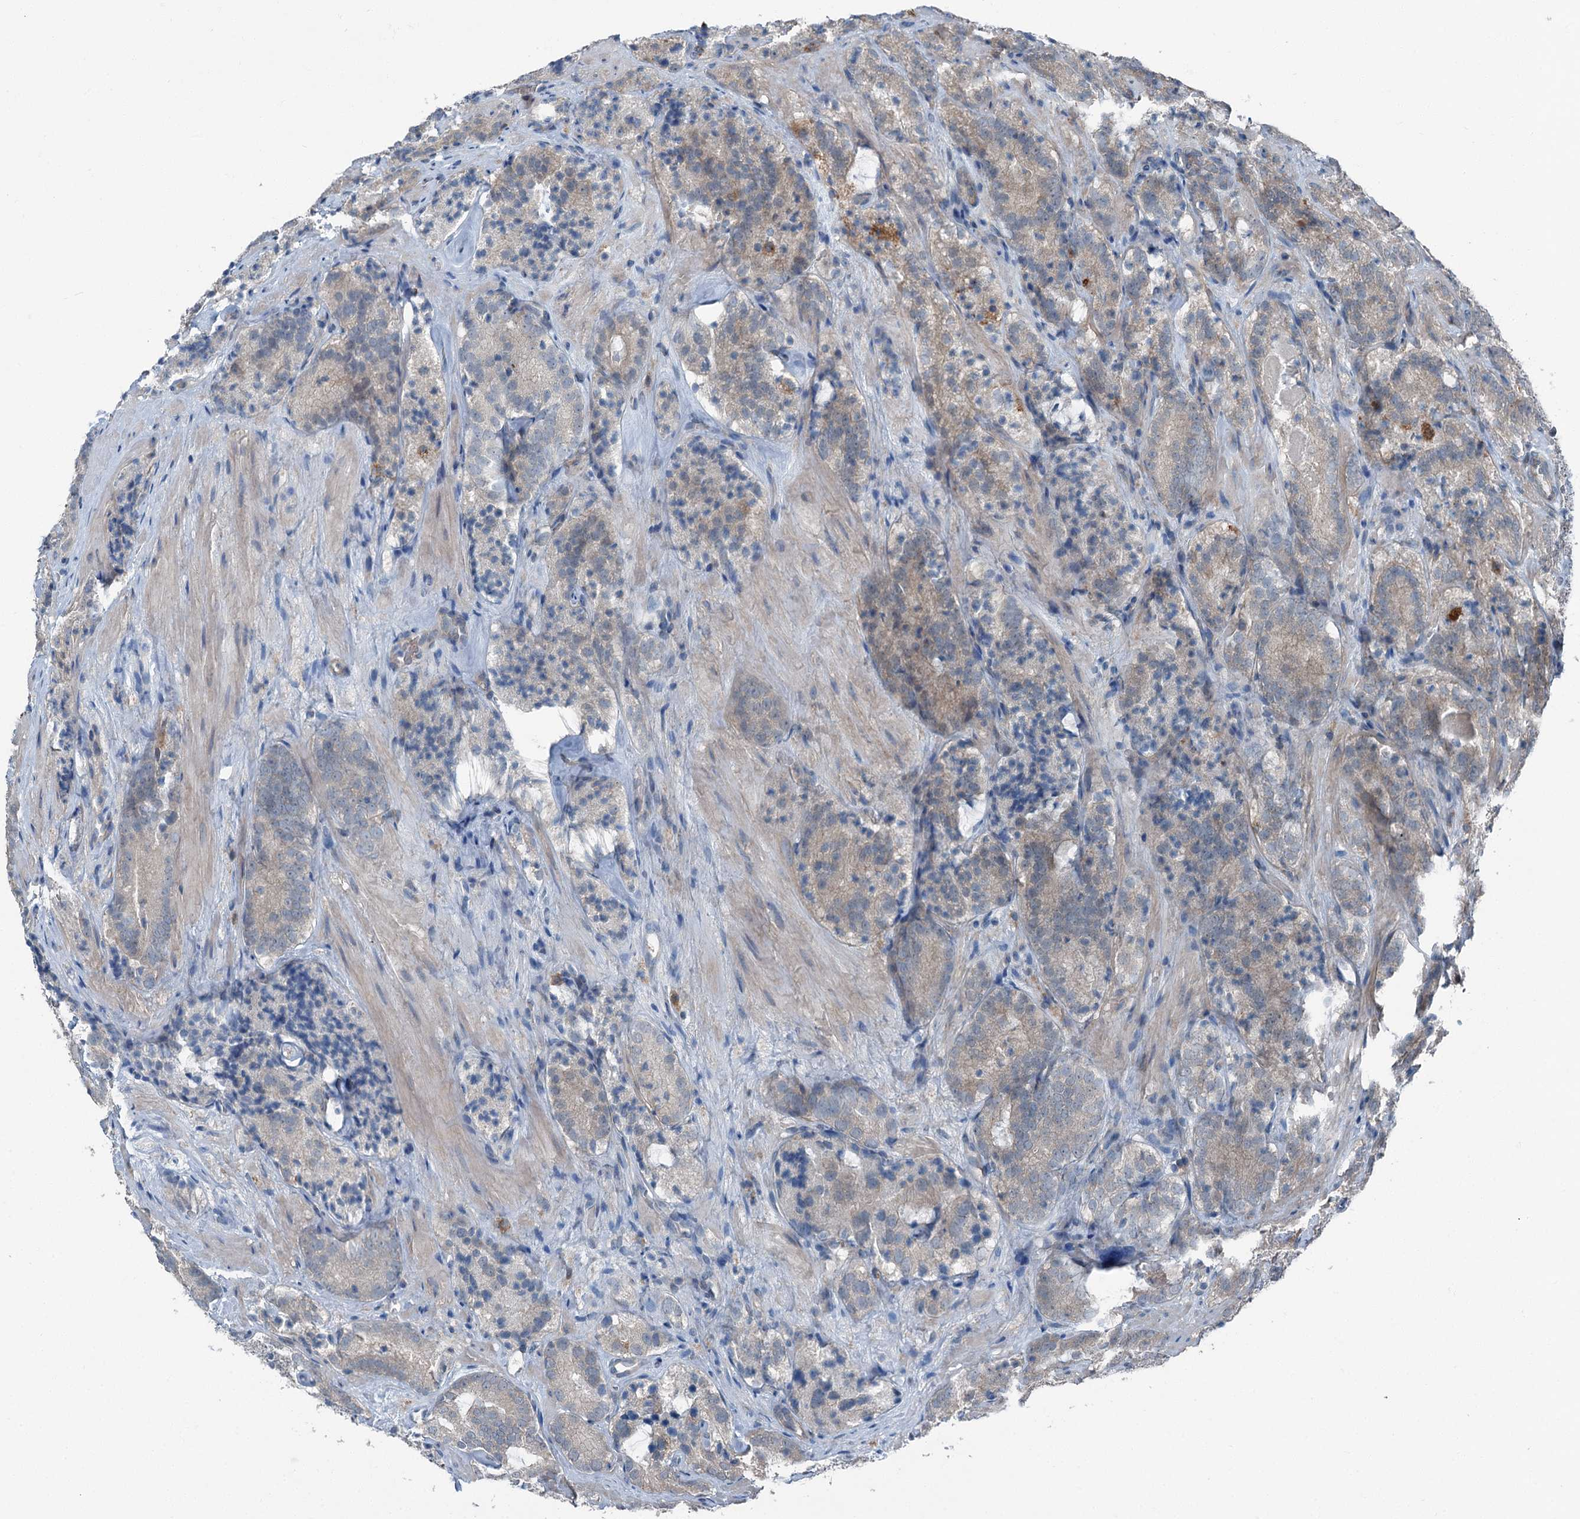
{"staining": {"intensity": "weak", "quantity": "<25%", "location": "cytoplasmic/membranous"}, "tissue": "prostate cancer", "cell_type": "Tumor cells", "image_type": "cancer", "snomed": [{"axis": "morphology", "description": "Adenocarcinoma, High grade"}, {"axis": "topography", "description": "Prostate"}], "caption": "Immunohistochemistry of human prostate adenocarcinoma (high-grade) shows no expression in tumor cells.", "gene": "AXL", "patient": {"sex": "male", "age": 57}}